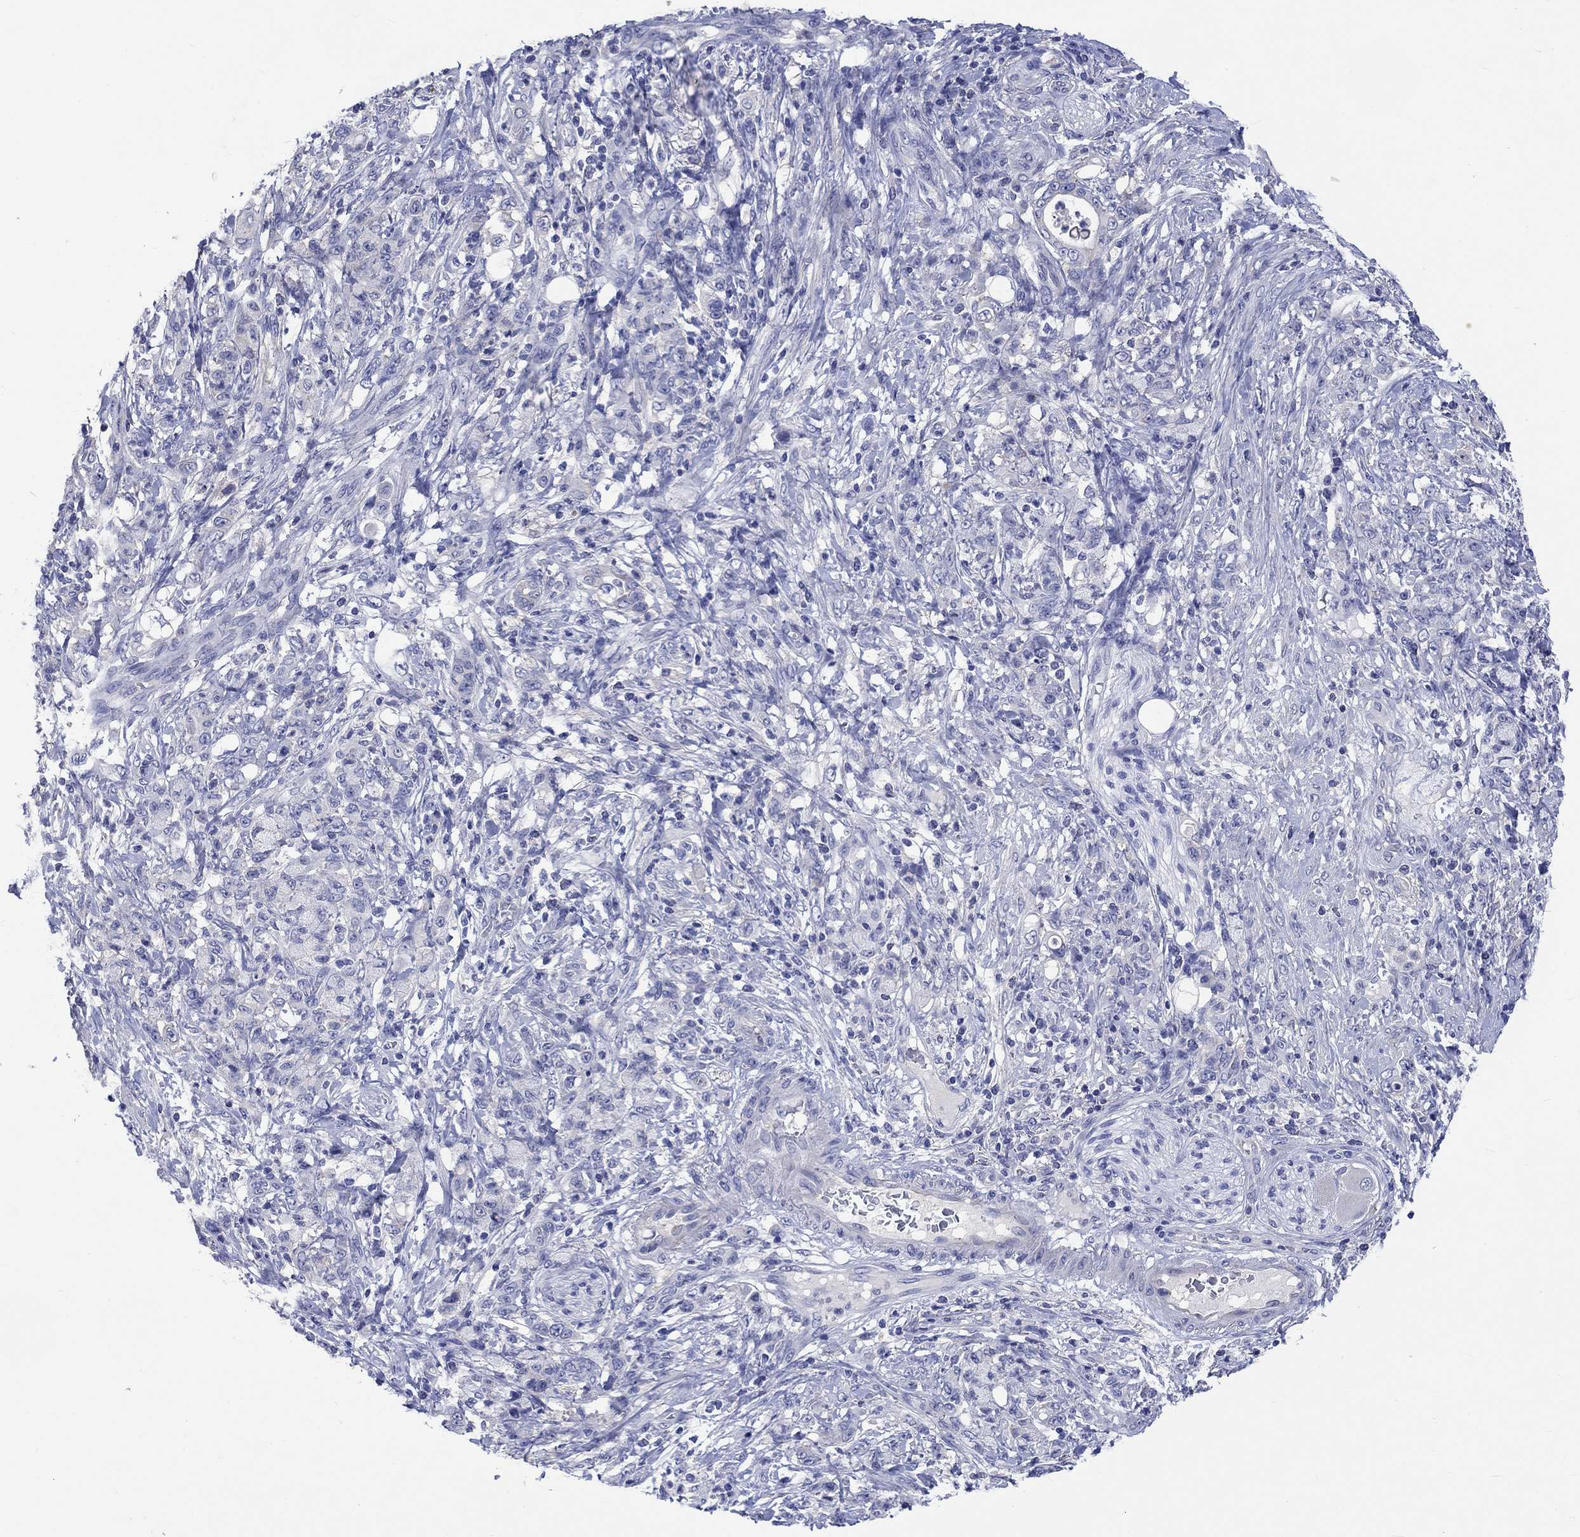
{"staining": {"intensity": "negative", "quantity": "none", "location": "none"}, "tissue": "stomach cancer", "cell_type": "Tumor cells", "image_type": "cancer", "snomed": [{"axis": "morphology", "description": "Adenocarcinoma, NOS"}, {"axis": "topography", "description": "Stomach"}], "caption": "This image is of stomach cancer stained with immunohistochemistry (IHC) to label a protein in brown with the nuclei are counter-stained blue. There is no staining in tumor cells. (DAB (3,3'-diaminobenzidine) immunohistochemistry with hematoxylin counter stain).", "gene": "TOMM20L", "patient": {"sex": "female", "age": 79}}